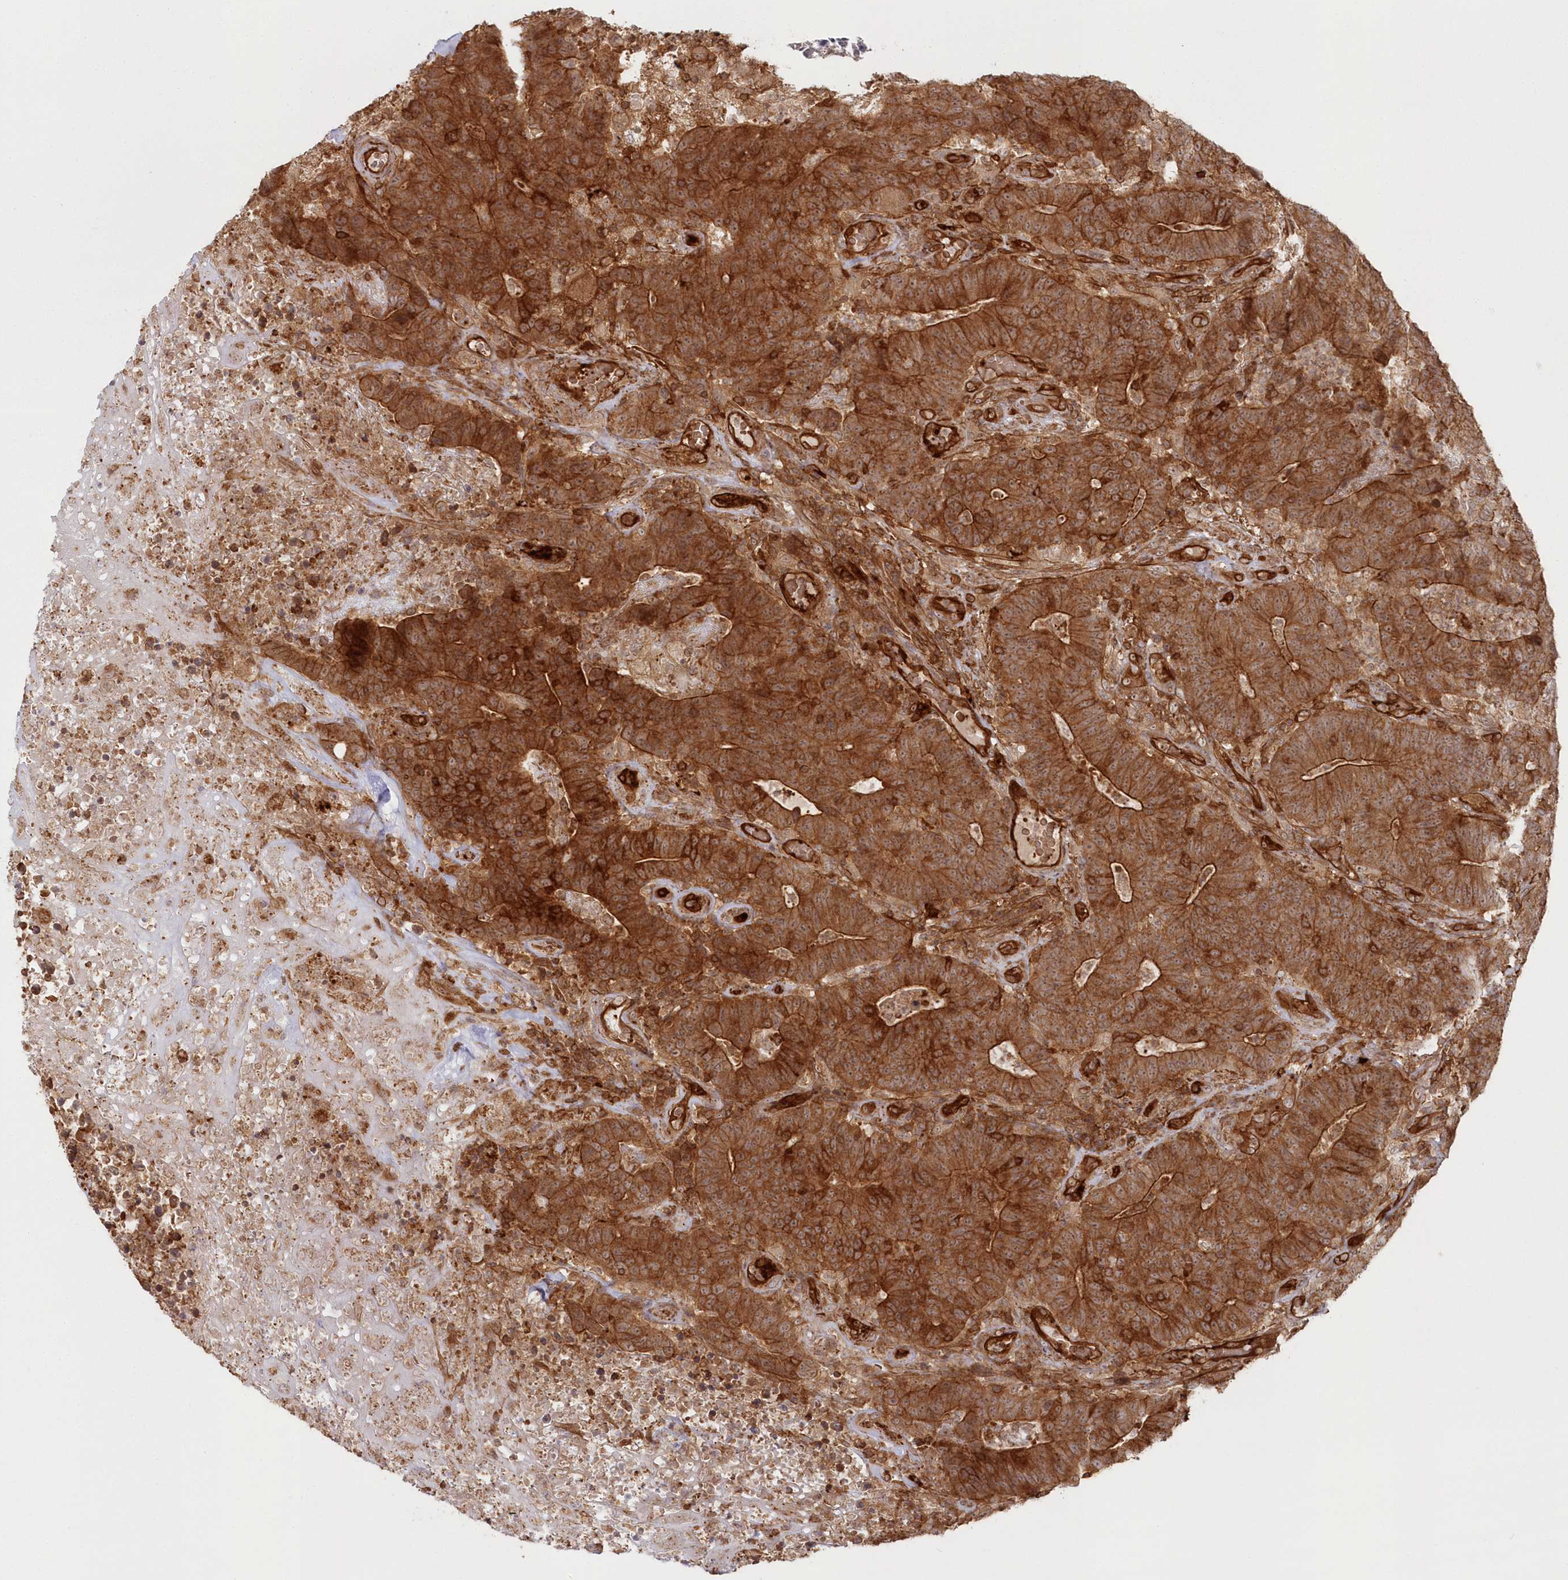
{"staining": {"intensity": "strong", "quantity": ">75%", "location": "cytoplasmic/membranous"}, "tissue": "colorectal cancer", "cell_type": "Tumor cells", "image_type": "cancer", "snomed": [{"axis": "morphology", "description": "Normal tissue, NOS"}, {"axis": "morphology", "description": "Adenocarcinoma, NOS"}, {"axis": "topography", "description": "Colon"}], "caption": "This histopathology image displays colorectal cancer stained with immunohistochemistry (IHC) to label a protein in brown. The cytoplasmic/membranous of tumor cells show strong positivity for the protein. Nuclei are counter-stained blue.", "gene": "RGCC", "patient": {"sex": "female", "age": 75}}